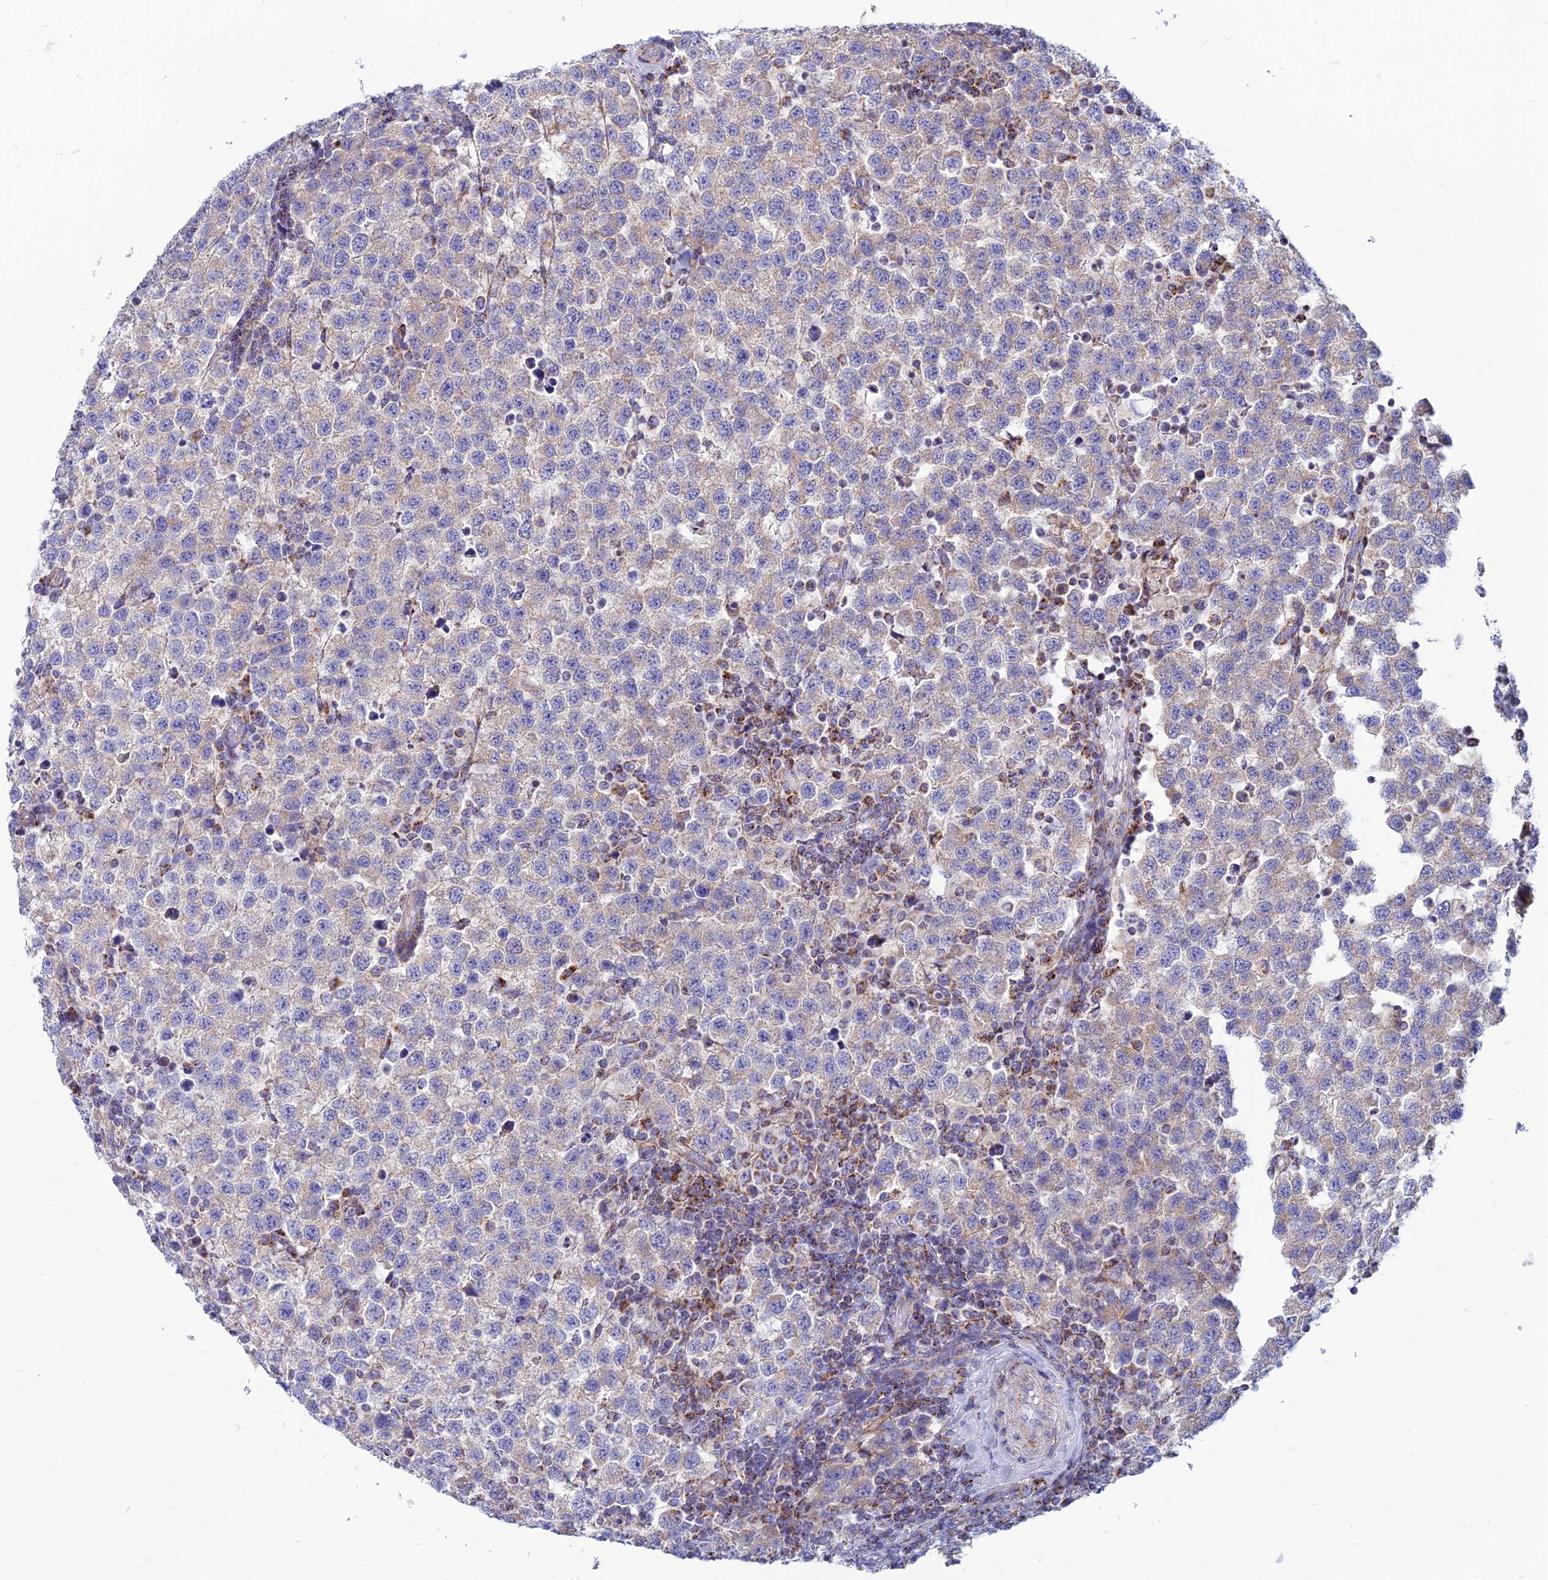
{"staining": {"intensity": "negative", "quantity": "none", "location": "none"}, "tissue": "testis cancer", "cell_type": "Tumor cells", "image_type": "cancer", "snomed": [{"axis": "morphology", "description": "Seminoma, NOS"}, {"axis": "topography", "description": "Testis"}], "caption": "Testis cancer (seminoma) was stained to show a protein in brown. There is no significant staining in tumor cells. The staining was performed using DAB (3,3'-diaminobenzidine) to visualize the protein expression in brown, while the nuclei were stained in blue with hematoxylin (Magnification: 20x).", "gene": "PACC1", "patient": {"sex": "male", "age": 34}}